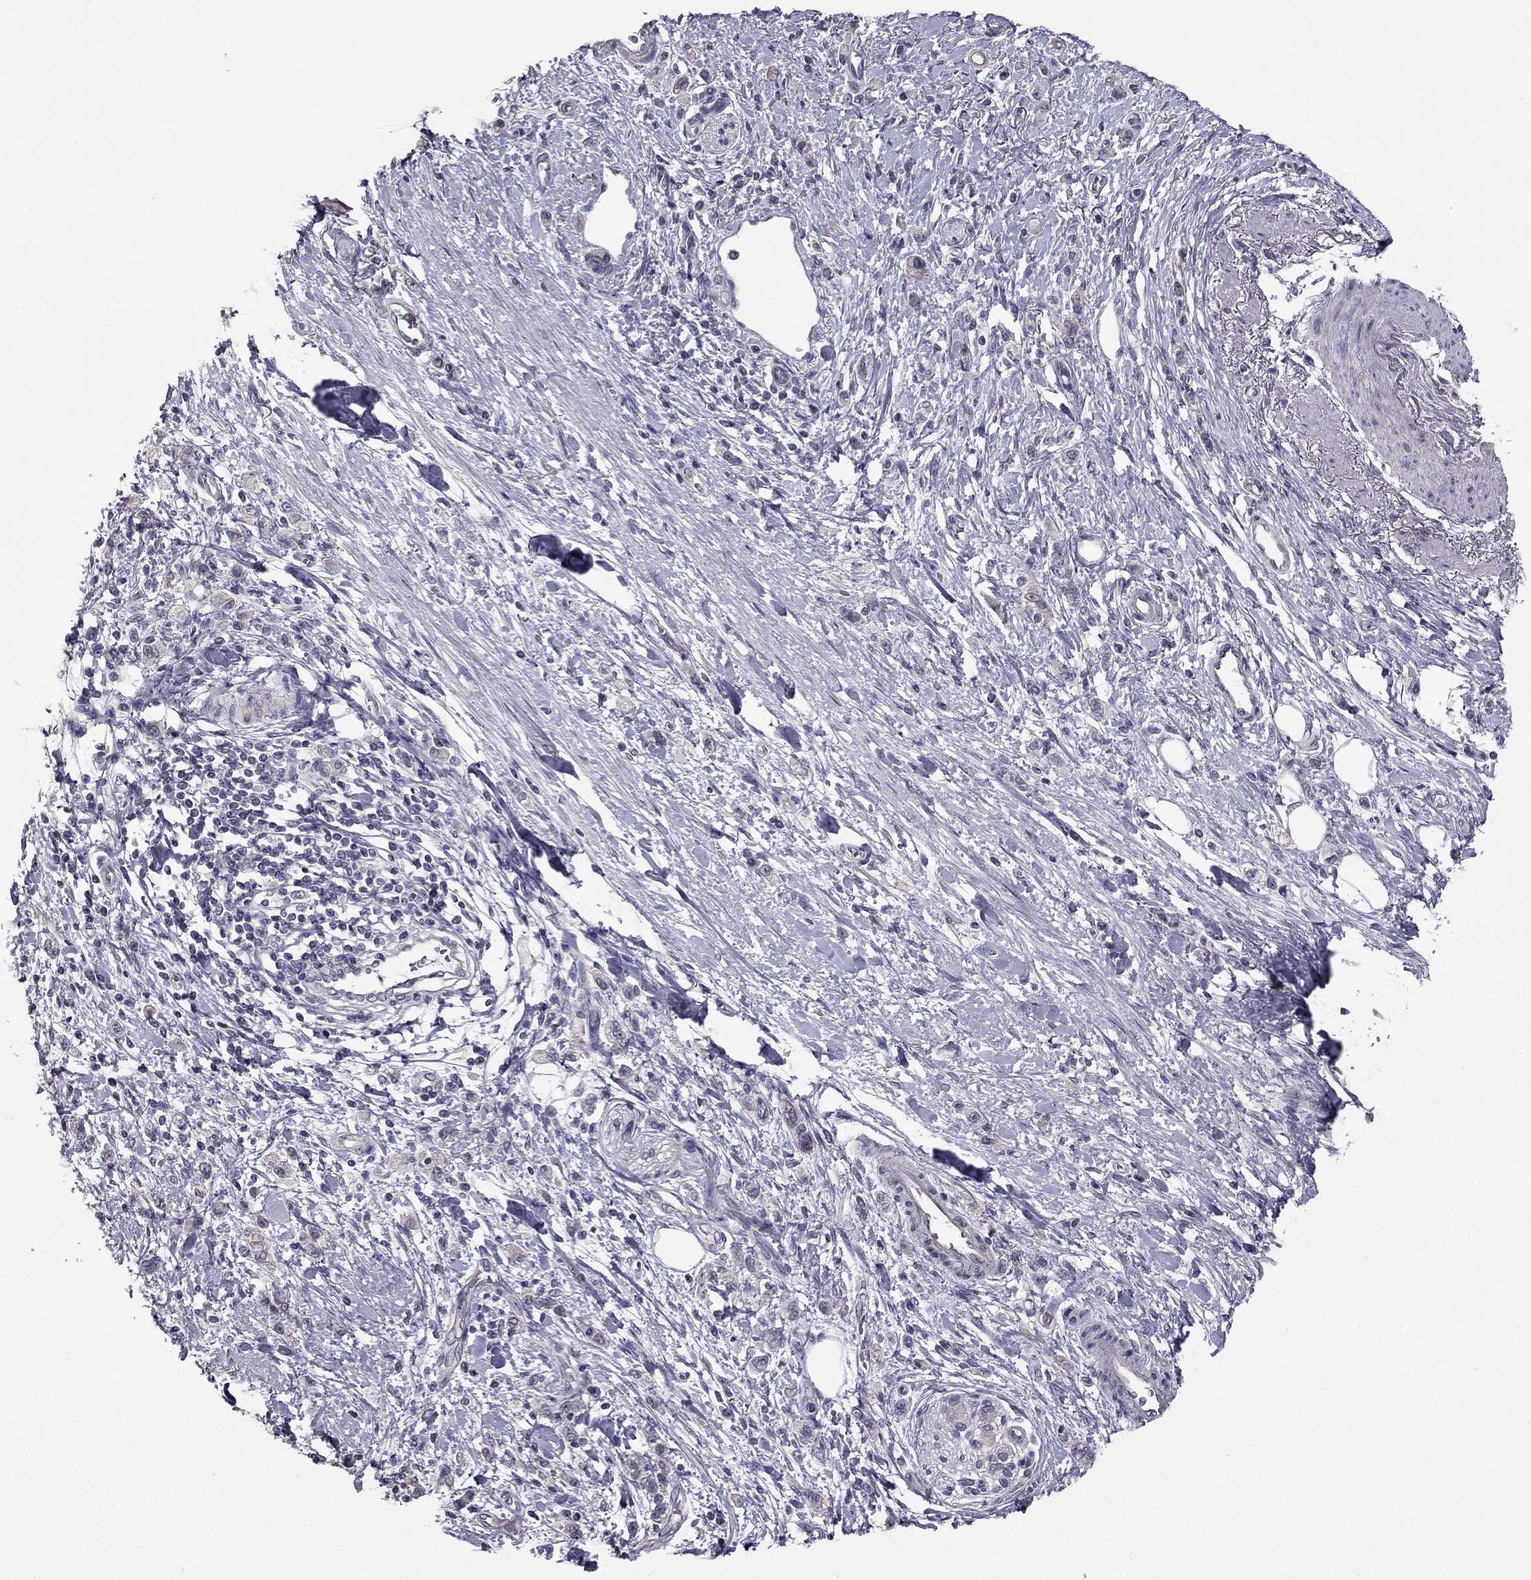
{"staining": {"intensity": "negative", "quantity": "none", "location": "none"}, "tissue": "stomach cancer", "cell_type": "Tumor cells", "image_type": "cancer", "snomed": [{"axis": "morphology", "description": "Adenocarcinoma, NOS"}, {"axis": "topography", "description": "Stomach"}], "caption": "Tumor cells are negative for protein expression in human stomach adenocarcinoma.", "gene": "HSFX1", "patient": {"sex": "male", "age": 77}}